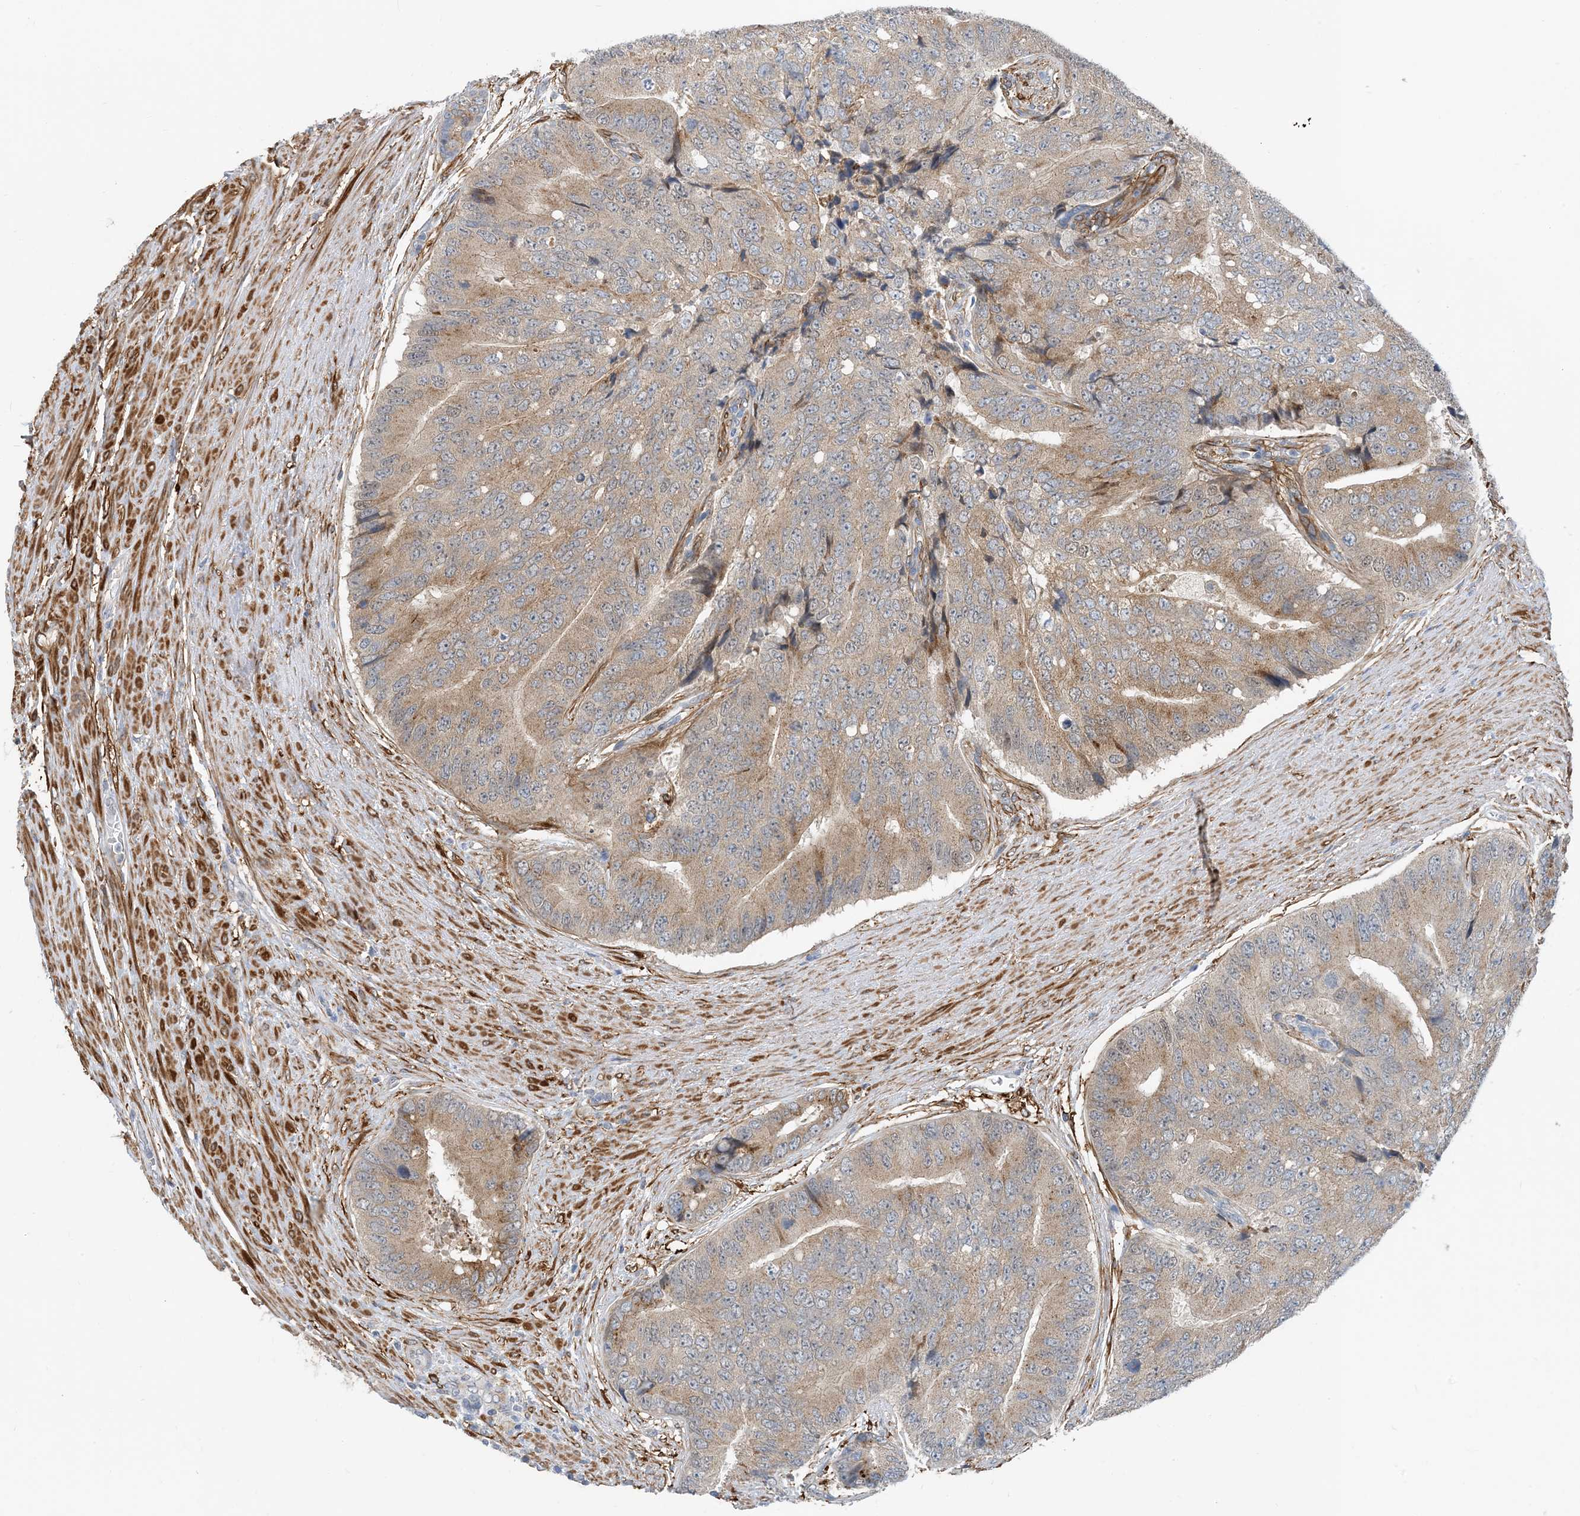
{"staining": {"intensity": "moderate", "quantity": ">75%", "location": "cytoplasmic/membranous"}, "tissue": "prostate cancer", "cell_type": "Tumor cells", "image_type": "cancer", "snomed": [{"axis": "morphology", "description": "Adenocarcinoma, High grade"}, {"axis": "topography", "description": "Prostate"}], "caption": "Prostate high-grade adenocarcinoma stained with immunohistochemistry exhibits moderate cytoplasmic/membranous staining in about >75% of tumor cells.", "gene": "EIF2A", "patient": {"sex": "male", "age": 70}}